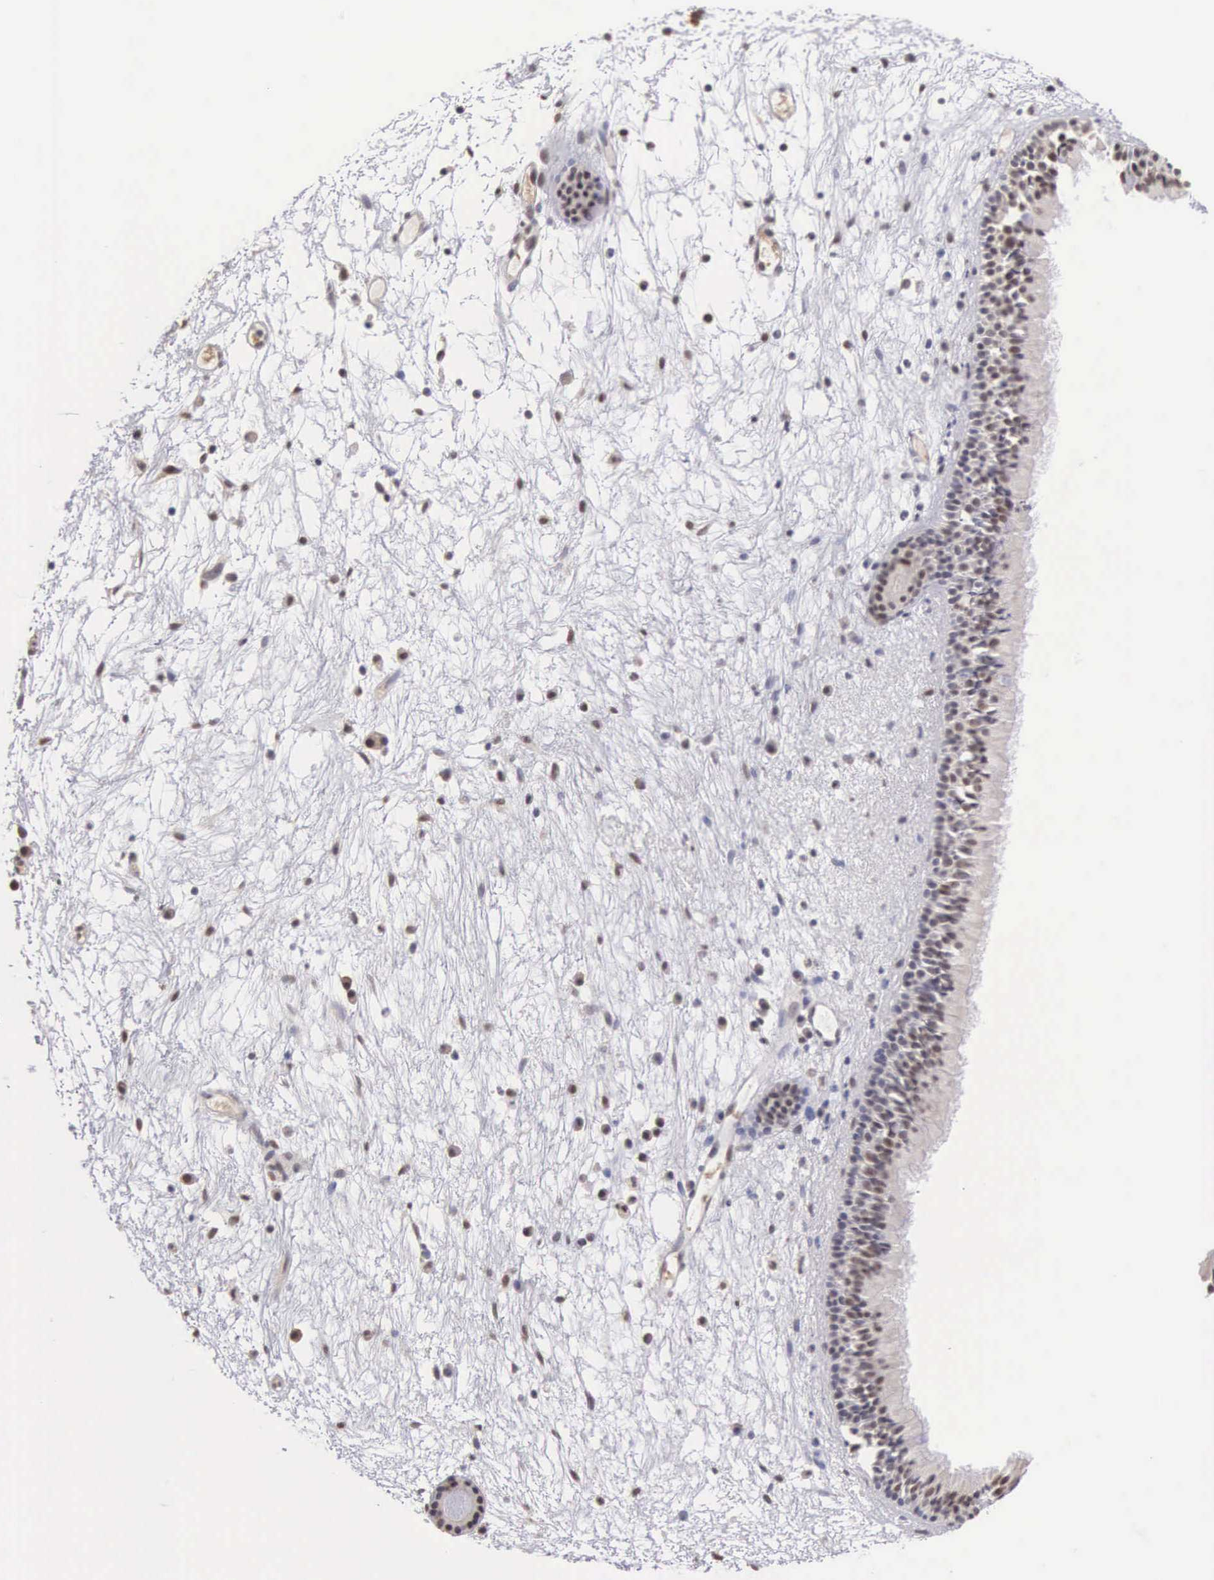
{"staining": {"intensity": "weak", "quantity": "<25%", "location": "cytoplasmic/membranous"}, "tissue": "nasopharynx", "cell_type": "Respiratory epithelial cells", "image_type": "normal", "snomed": [{"axis": "morphology", "description": "Normal tissue, NOS"}, {"axis": "topography", "description": "Nasopharynx"}], "caption": "Human nasopharynx stained for a protein using IHC displays no expression in respiratory epithelial cells.", "gene": "HMGXB4", "patient": {"sex": "female", "age": 78}}